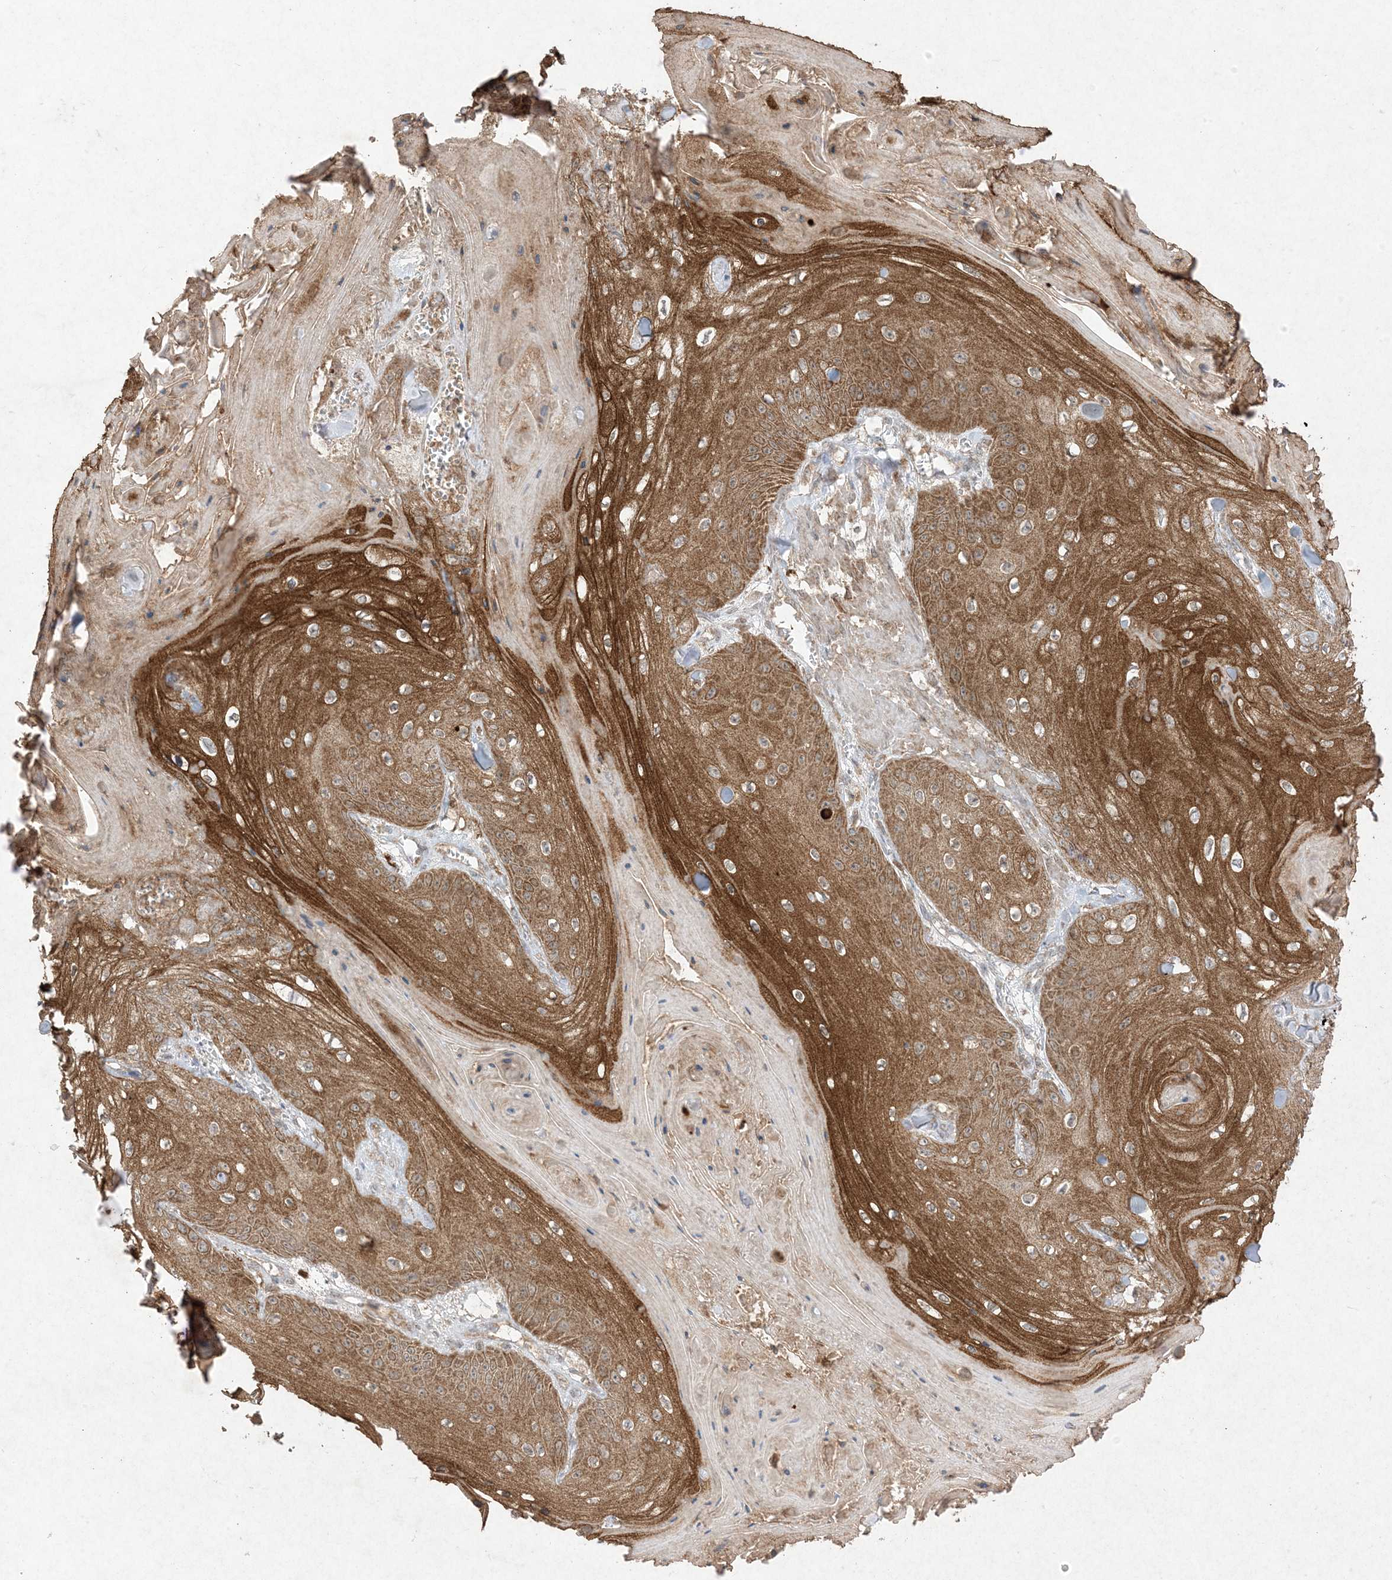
{"staining": {"intensity": "strong", "quantity": ">75%", "location": "cytoplasmic/membranous"}, "tissue": "skin cancer", "cell_type": "Tumor cells", "image_type": "cancer", "snomed": [{"axis": "morphology", "description": "Squamous cell carcinoma, NOS"}, {"axis": "topography", "description": "Skin"}], "caption": "Strong cytoplasmic/membranous protein positivity is appreciated in approximately >75% of tumor cells in skin cancer.", "gene": "UBE2C", "patient": {"sex": "male", "age": 74}}